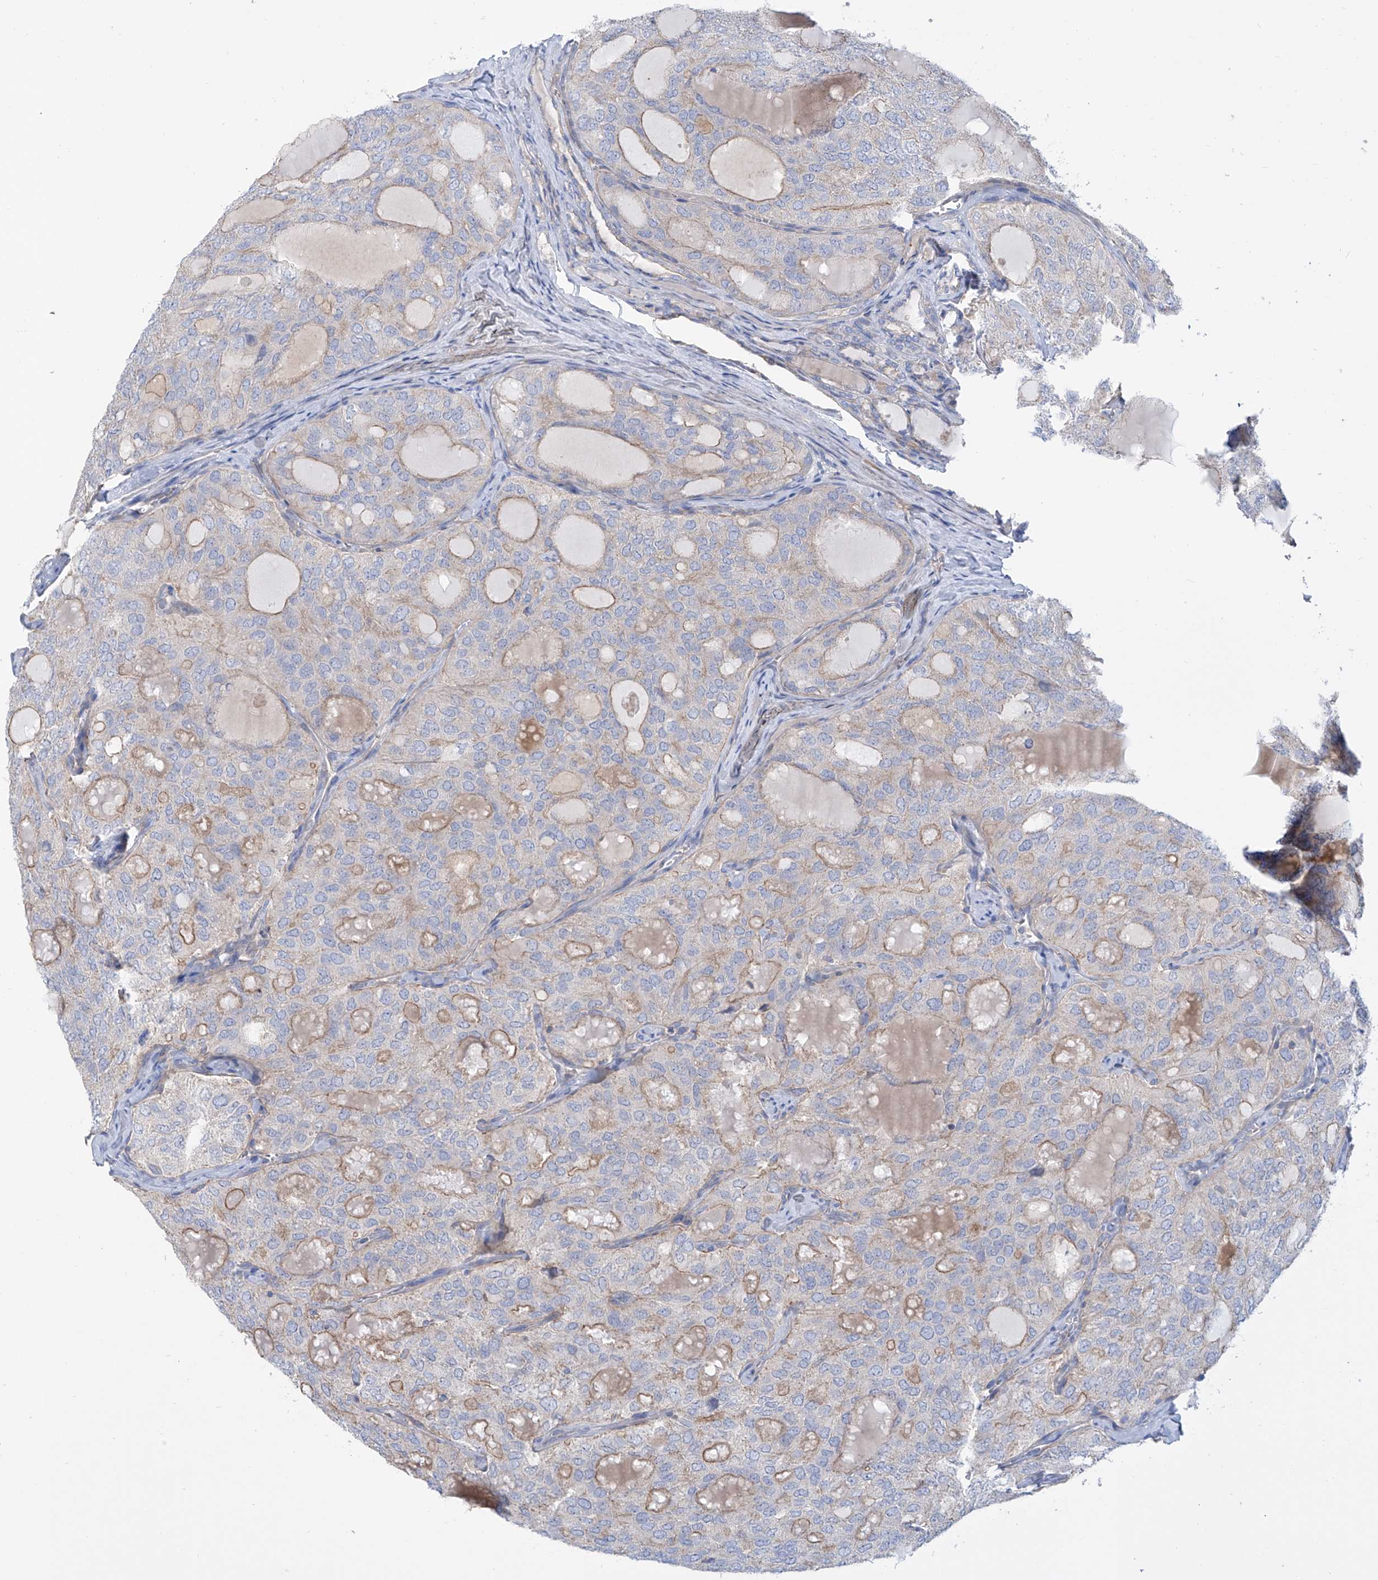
{"staining": {"intensity": "moderate", "quantity": "<25%", "location": "cytoplasmic/membranous"}, "tissue": "thyroid cancer", "cell_type": "Tumor cells", "image_type": "cancer", "snomed": [{"axis": "morphology", "description": "Follicular adenoma carcinoma, NOS"}, {"axis": "topography", "description": "Thyroid gland"}], "caption": "Immunohistochemical staining of thyroid follicular adenoma carcinoma exhibits low levels of moderate cytoplasmic/membranous protein positivity in about <25% of tumor cells.", "gene": "TMEM209", "patient": {"sex": "male", "age": 75}}